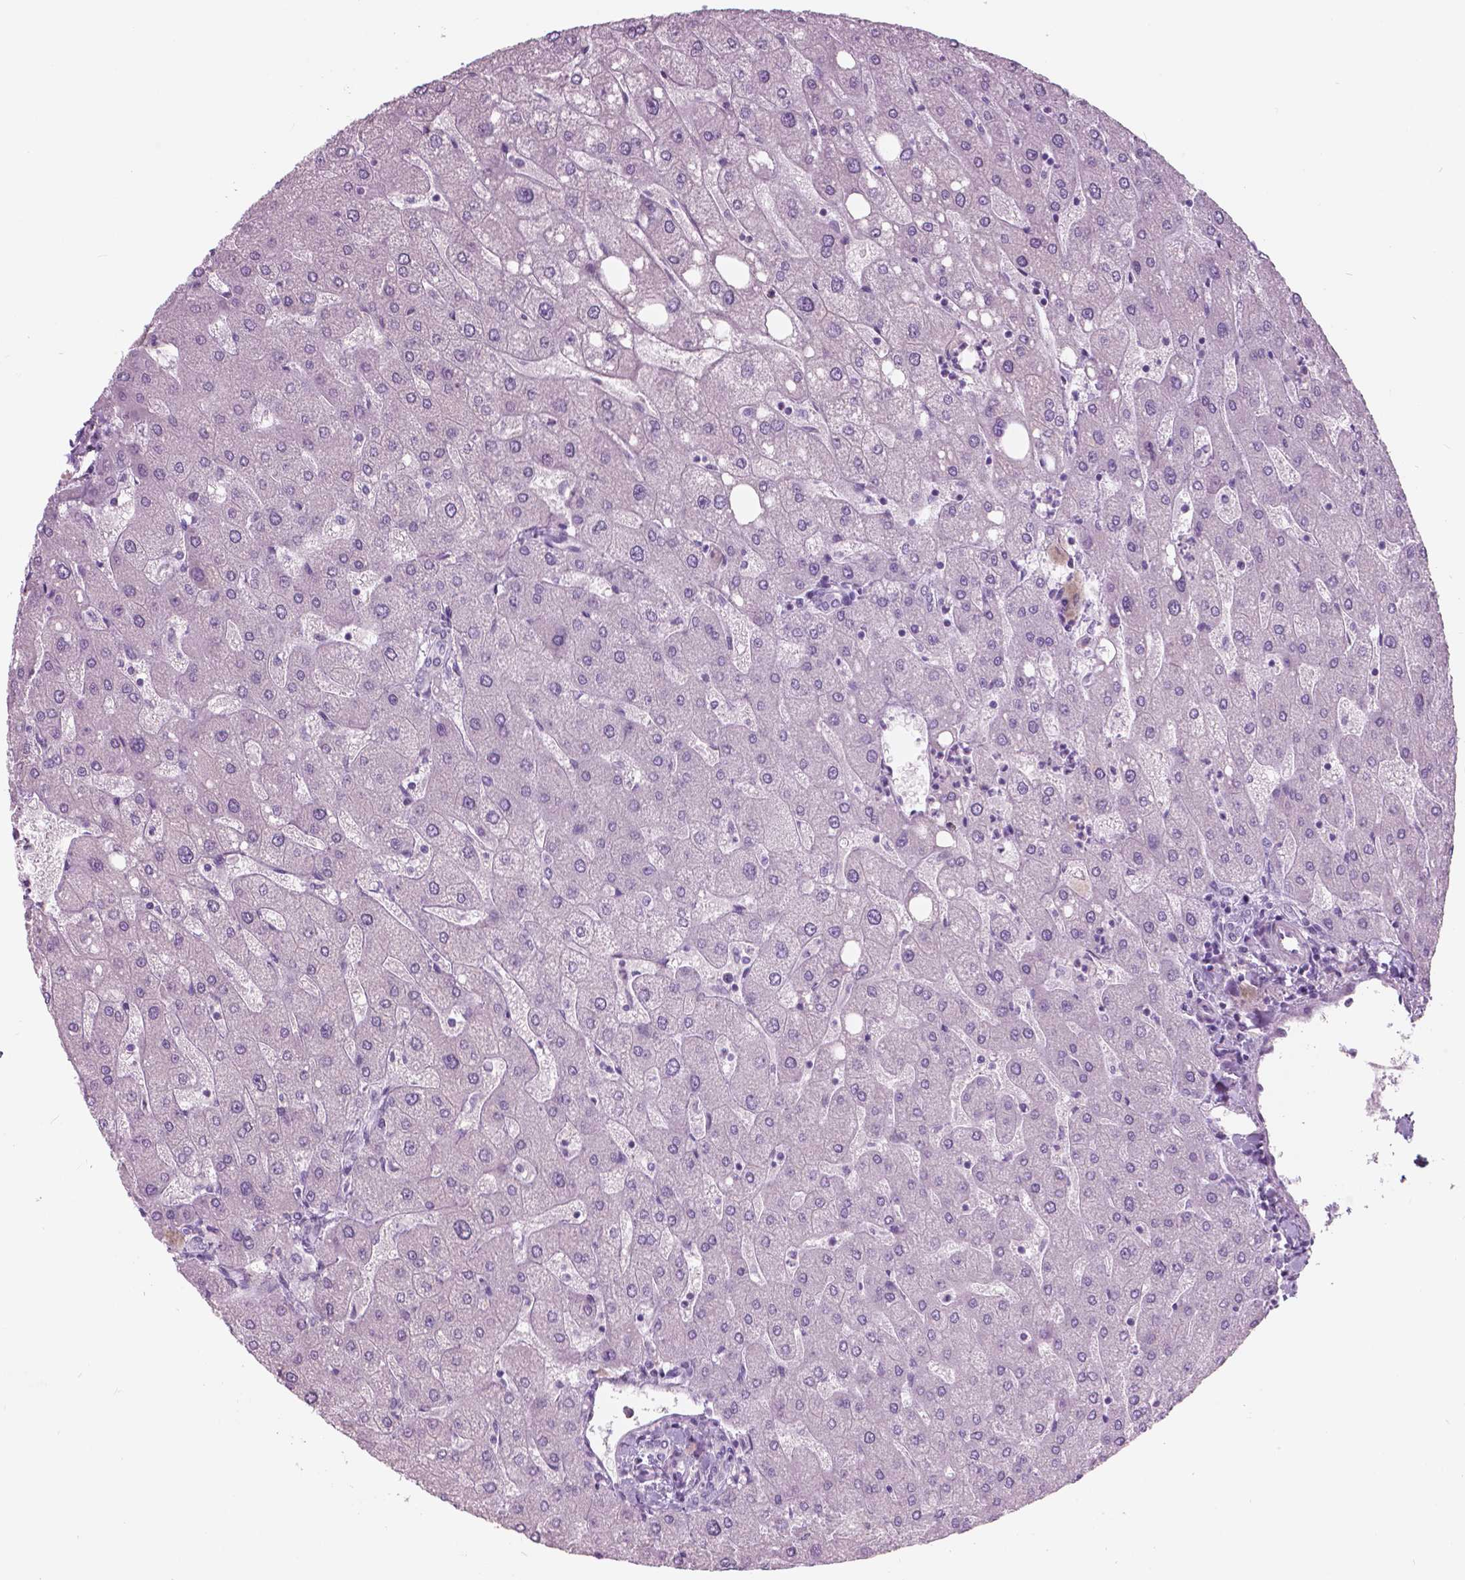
{"staining": {"intensity": "negative", "quantity": "none", "location": "none"}, "tissue": "liver", "cell_type": "Cholangiocytes", "image_type": "normal", "snomed": [{"axis": "morphology", "description": "Normal tissue, NOS"}, {"axis": "topography", "description": "Liver"}], "caption": "The histopathology image demonstrates no staining of cholangiocytes in benign liver. Brightfield microscopy of immunohistochemistry (IHC) stained with DAB (3,3'-diaminobenzidine) (brown) and hematoxylin (blue), captured at high magnification.", "gene": "SFTPD", "patient": {"sex": "male", "age": 67}}